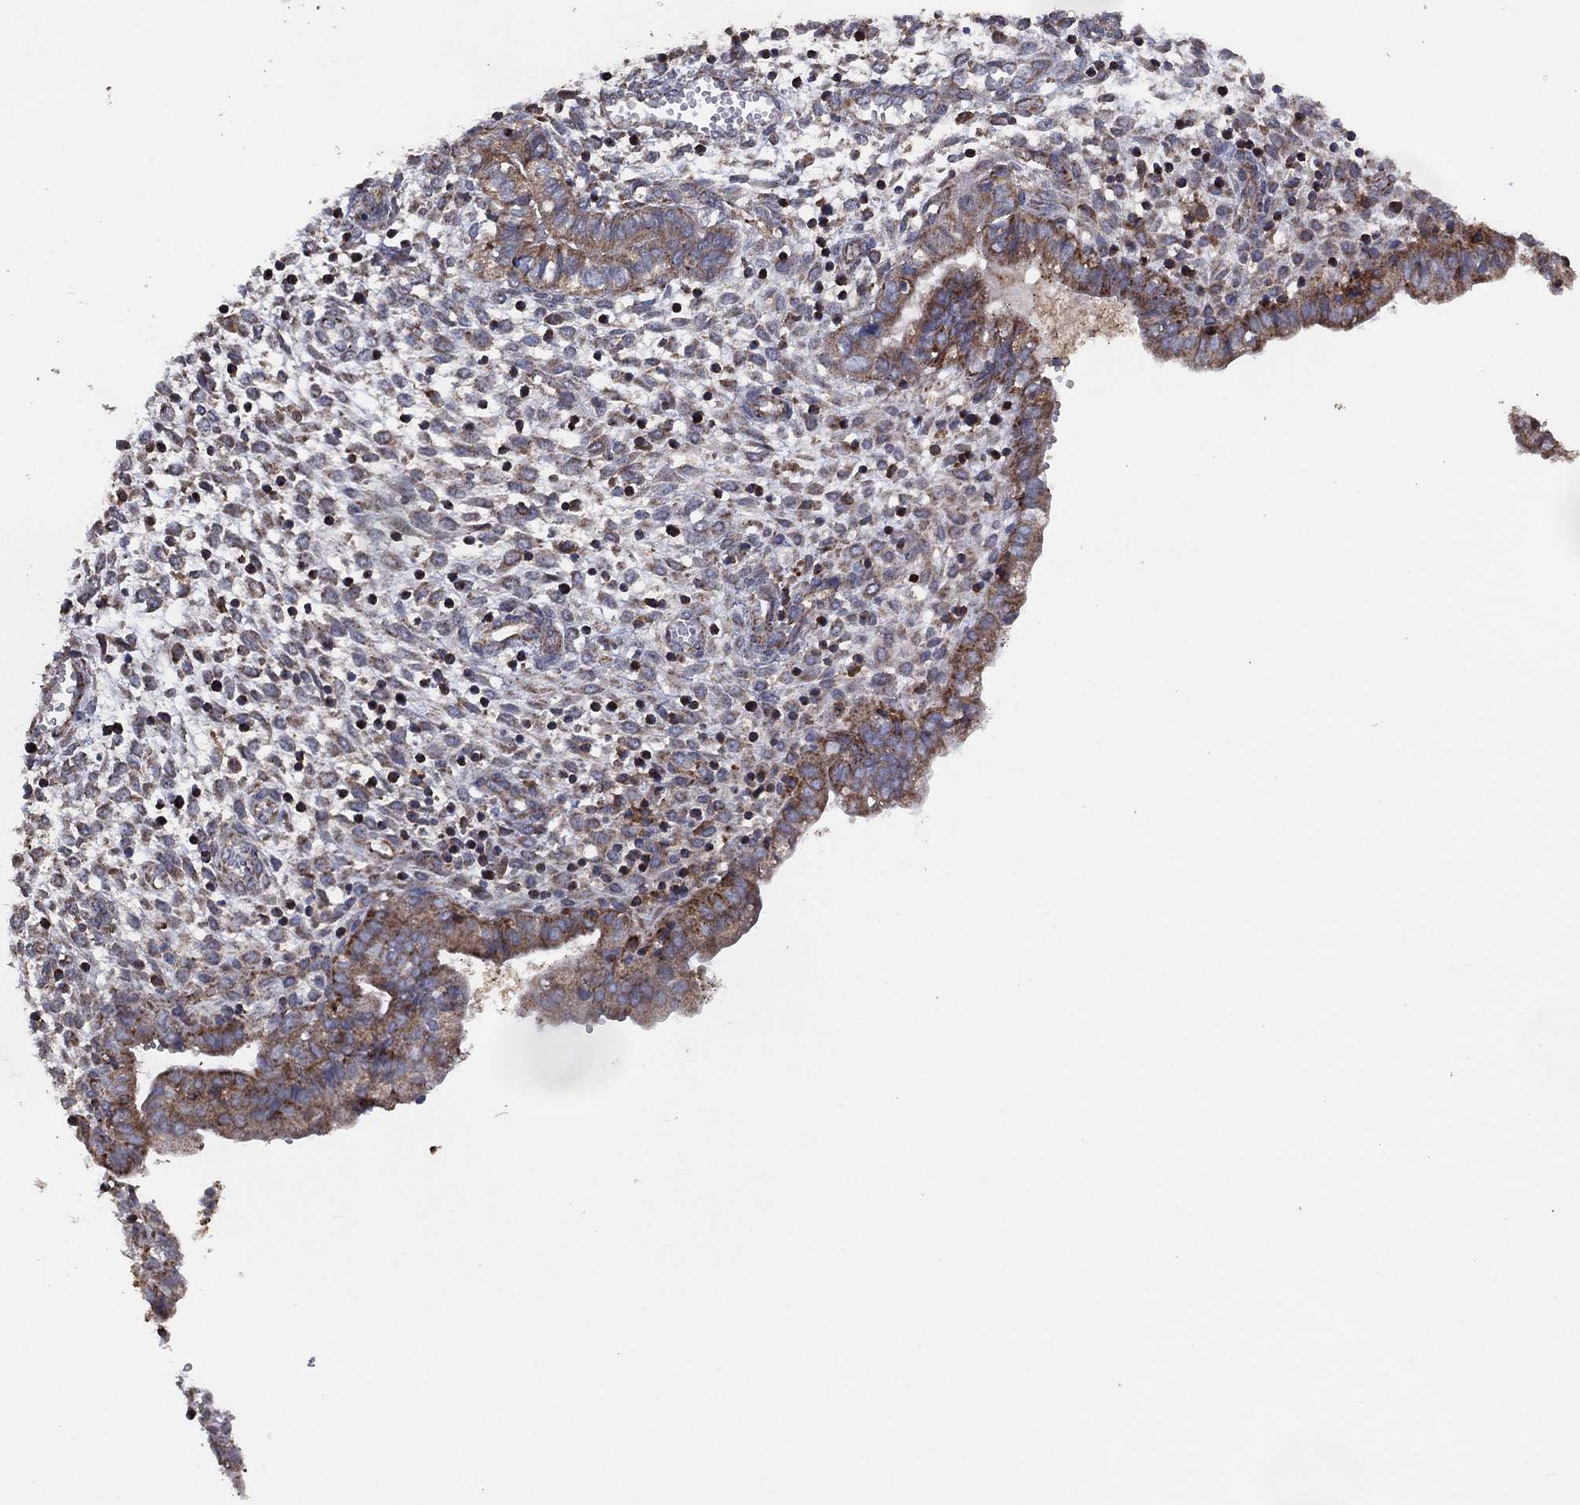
{"staining": {"intensity": "weak", "quantity": "<25%", "location": "cytoplasmic/membranous"}, "tissue": "endometrium", "cell_type": "Cells in endometrial stroma", "image_type": "normal", "snomed": [{"axis": "morphology", "description": "Normal tissue, NOS"}, {"axis": "topography", "description": "Endometrium"}], "caption": "Immunohistochemistry (IHC) photomicrograph of normal endometrium: endometrium stained with DAB demonstrates no significant protein positivity in cells in endometrial stroma.", "gene": "LIMD1", "patient": {"sex": "female", "age": 43}}